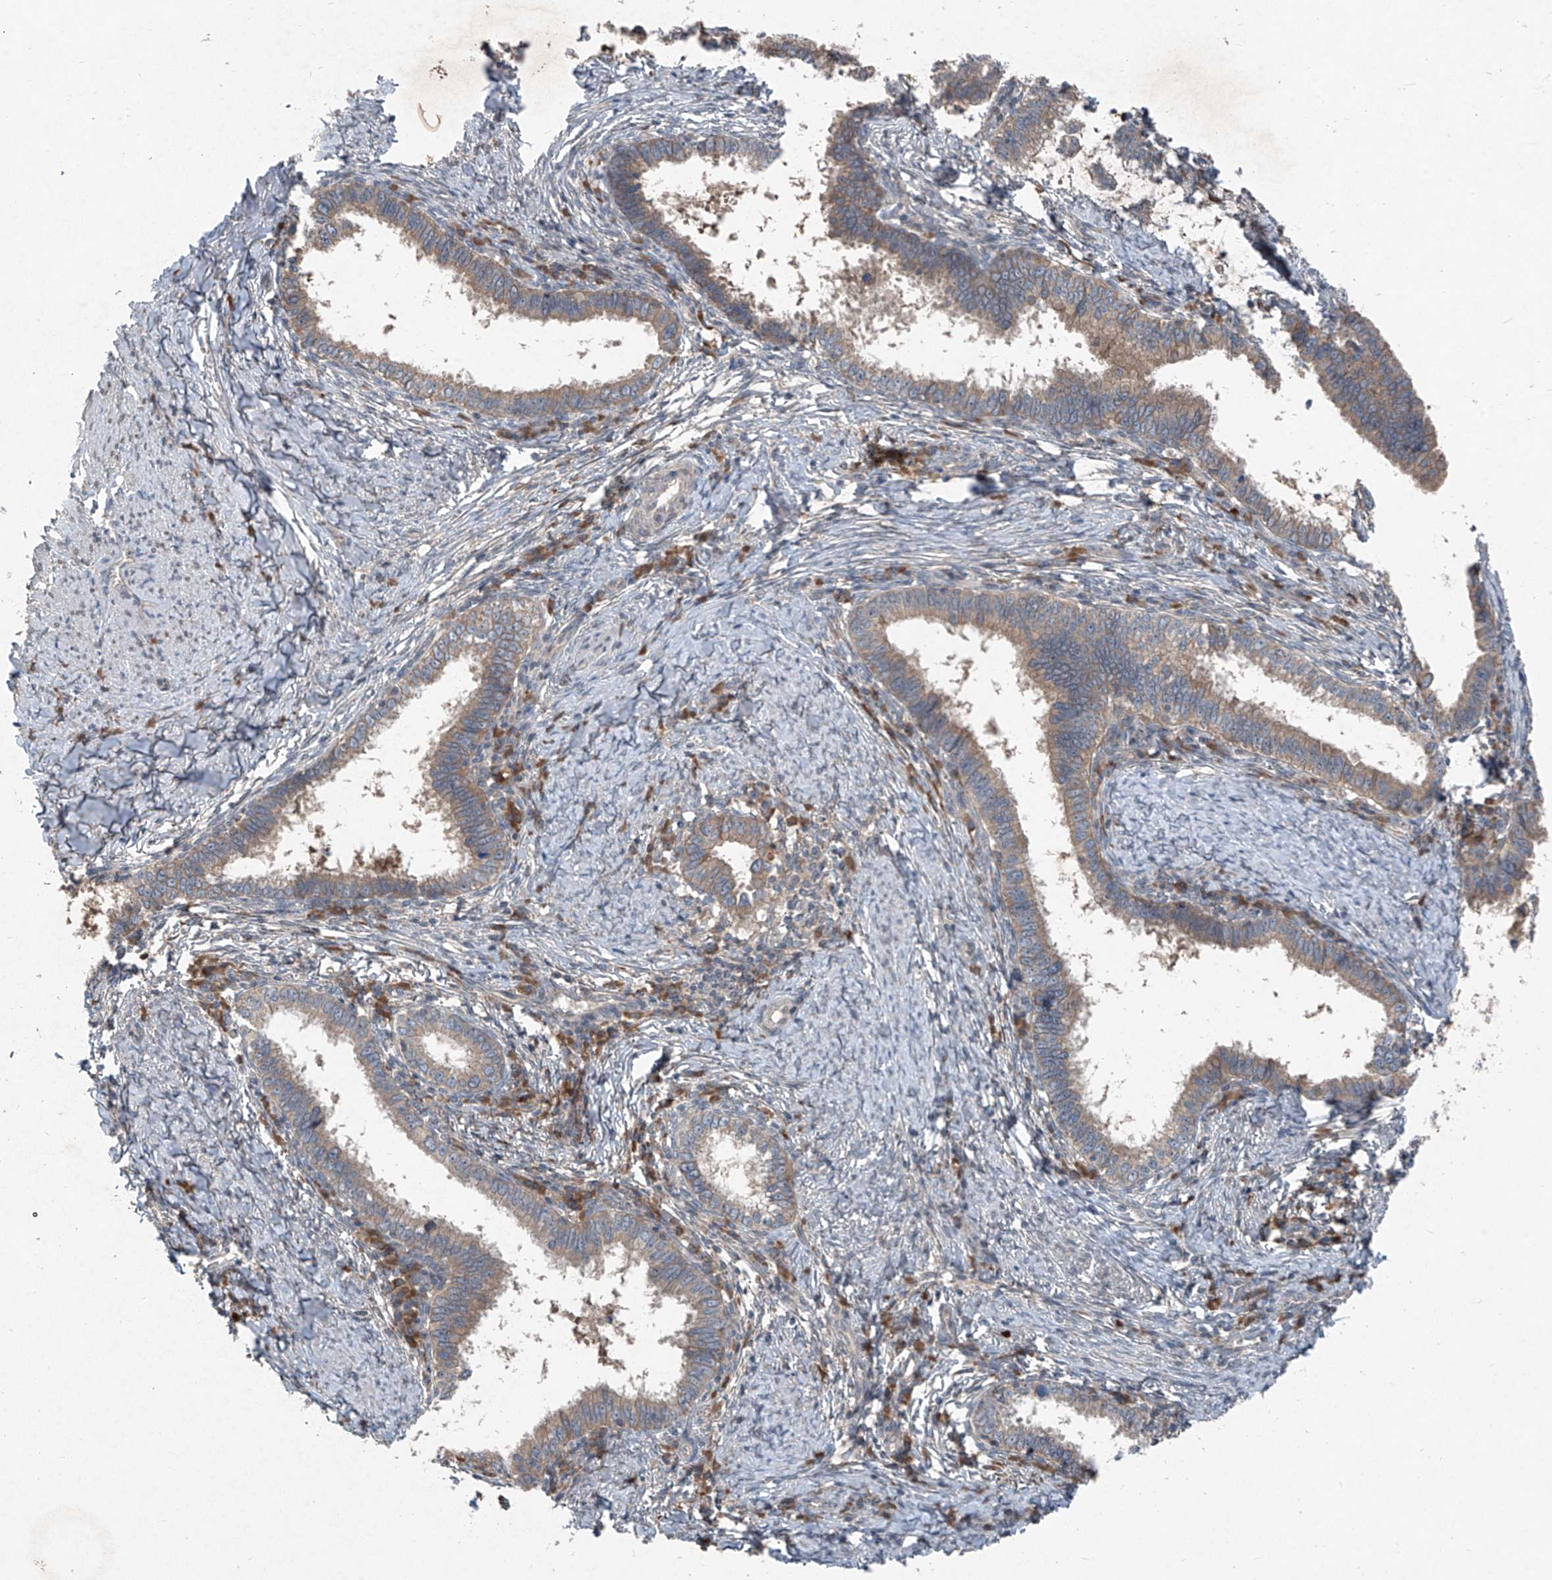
{"staining": {"intensity": "moderate", "quantity": ">75%", "location": "cytoplasmic/membranous"}, "tissue": "cervical cancer", "cell_type": "Tumor cells", "image_type": "cancer", "snomed": [{"axis": "morphology", "description": "Adenocarcinoma, NOS"}, {"axis": "topography", "description": "Cervix"}], "caption": "There is medium levels of moderate cytoplasmic/membranous staining in tumor cells of cervical cancer (adenocarcinoma), as demonstrated by immunohistochemical staining (brown color).", "gene": "FOXRED2", "patient": {"sex": "female", "age": 36}}